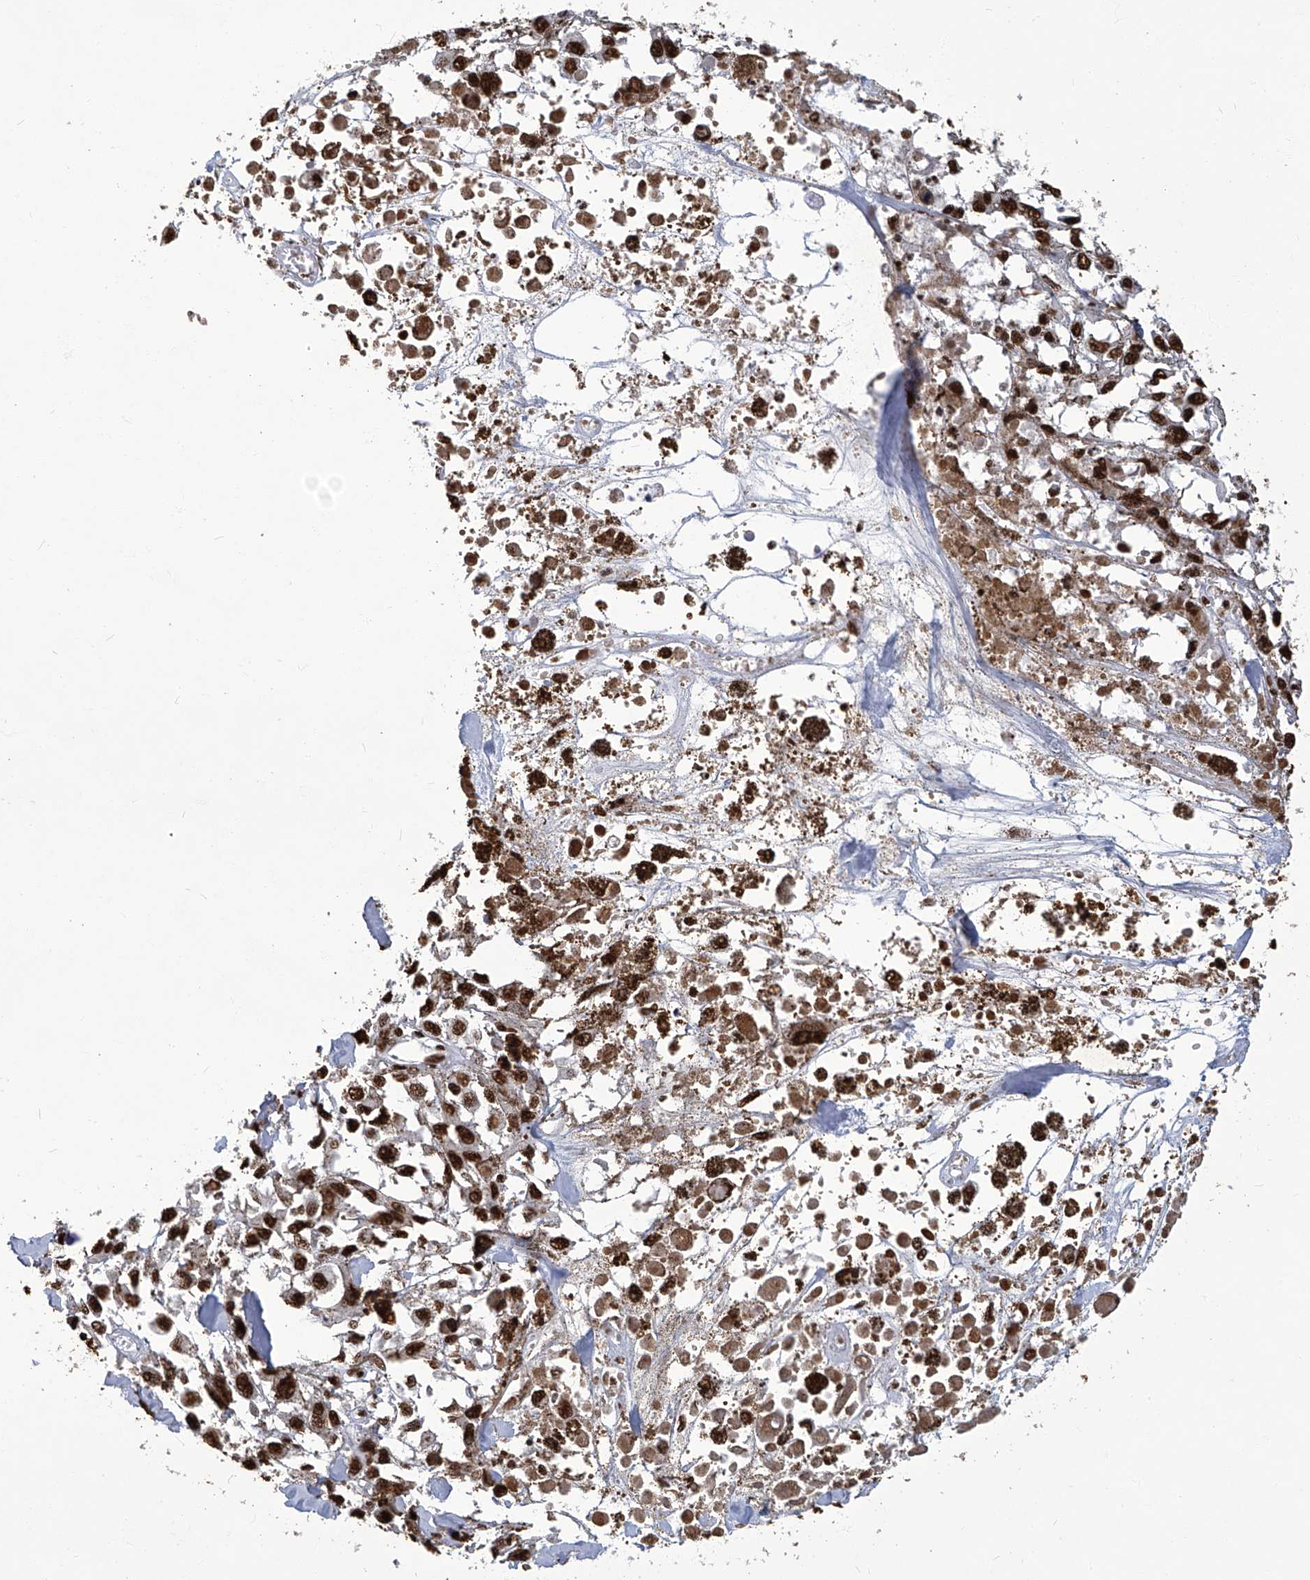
{"staining": {"intensity": "strong", "quantity": ">75%", "location": "nuclear"}, "tissue": "melanoma", "cell_type": "Tumor cells", "image_type": "cancer", "snomed": [{"axis": "morphology", "description": "Malignant melanoma, Metastatic site"}, {"axis": "topography", "description": "Lymph node"}], "caption": "A photomicrograph showing strong nuclear expression in approximately >75% of tumor cells in melanoma, as visualized by brown immunohistochemical staining.", "gene": "HBP1", "patient": {"sex": "male", "age": 59}}